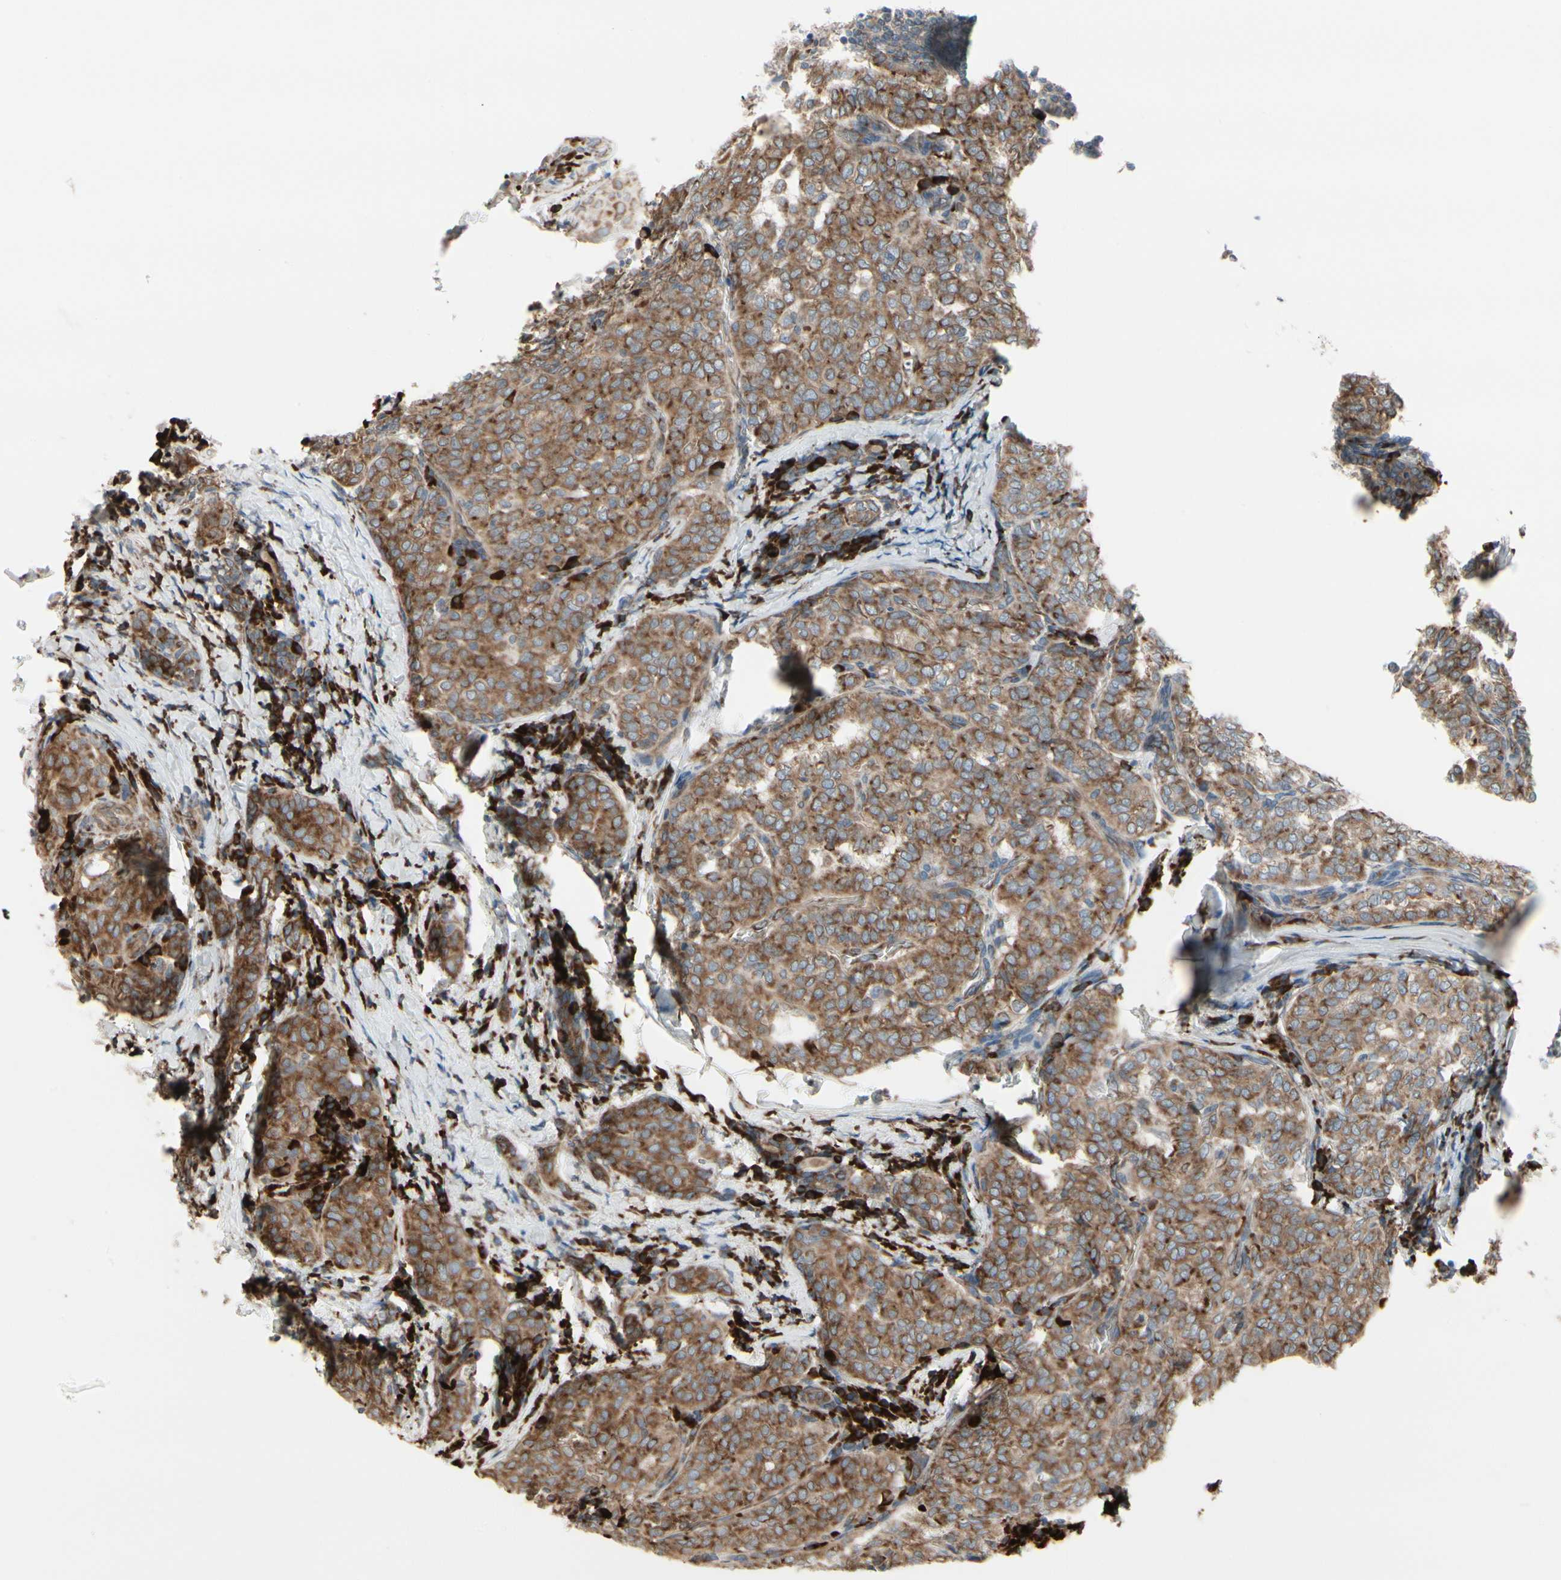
{"staining": {"intensity": "moderate", "quantity": ">75%", "location": "cytoplasmic/membranous"}, "tissue": "thyroid cancer", "cell_type": "Tumor cells", "image_type": "cancer", "snomed": [{"axis": "morphology", "description": "Normal tissue, NOS"}, {"axis": "morphology", "description": "Papillary adenocarcinoma, NOS"}, {"axis": "topography", "description": "Thyroid gland"}], "caption": "Immunohistochemistry staining of papillary adenocarcinoma (thyroid), which displays medium levels of moderate cytoplasmic/membranous staining in about >75% of tumor cells indicating moderate cytoplasmic/membranous protein expression. The staining was performed using DAB (brown) for protein detection and nuclei were counterstained in hematoxylin (blue).", "gene": "FNDC3A", "patient": {"sex": "female", "age": 30}}